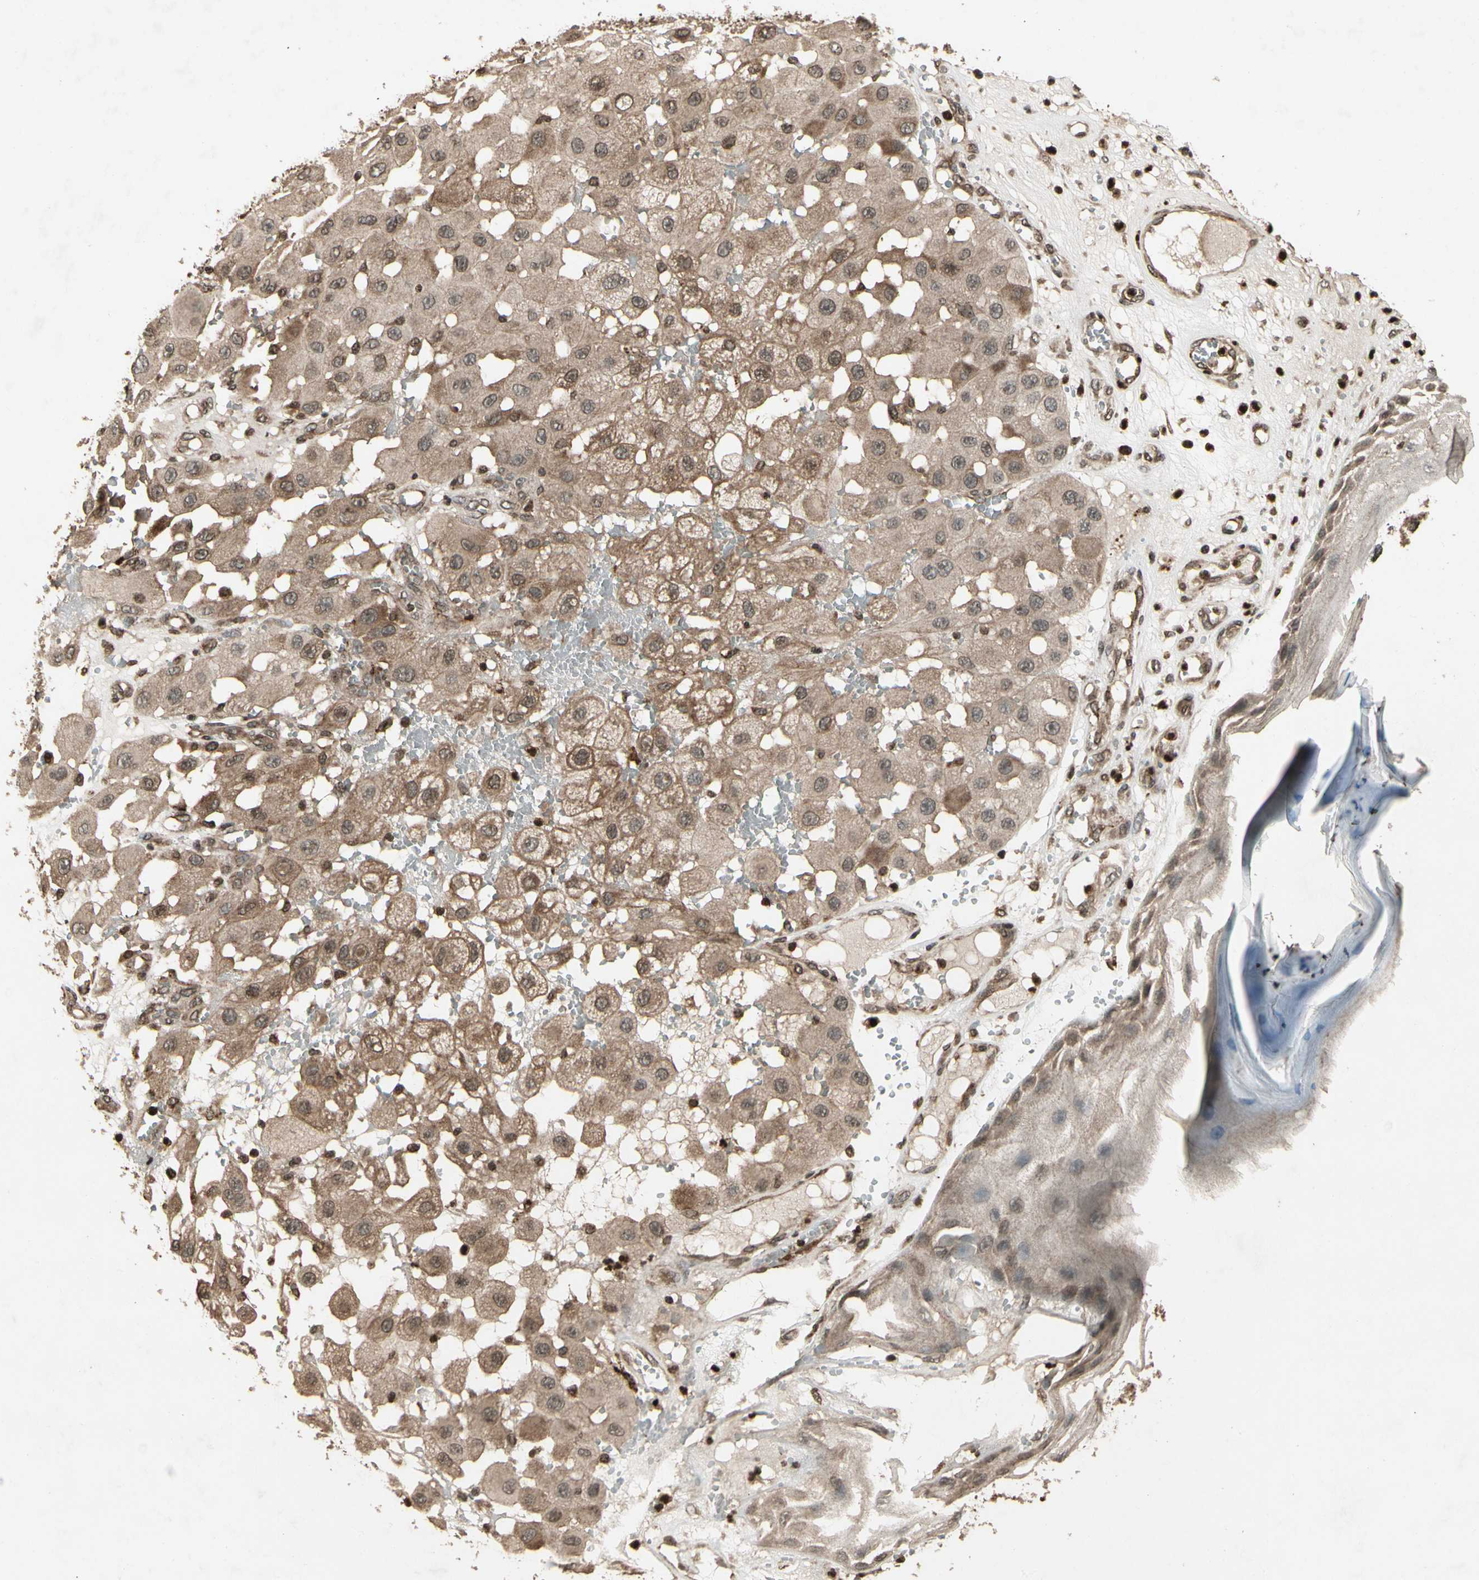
{"staining": {"intensity": "moderate", "quantity": ">75%", "location": "cytoplasmic/membranous"}, "tissue": "melanoma", "cell_type": "Tumor cells", "image_type": "cancer", "snomed": [{"axis": "morphology", "description": "Malignant melanoma, NOS"}, {"axis": "topography", "description": "Skin"}], "caption": "Protein staining by immunohistochemistry displays moderate cytoplasmic/membranous staining in approximately >75% of tumor cells in melanoma.", "gene": "GLRX", "patient": {"sex": "female", "age": 81}}